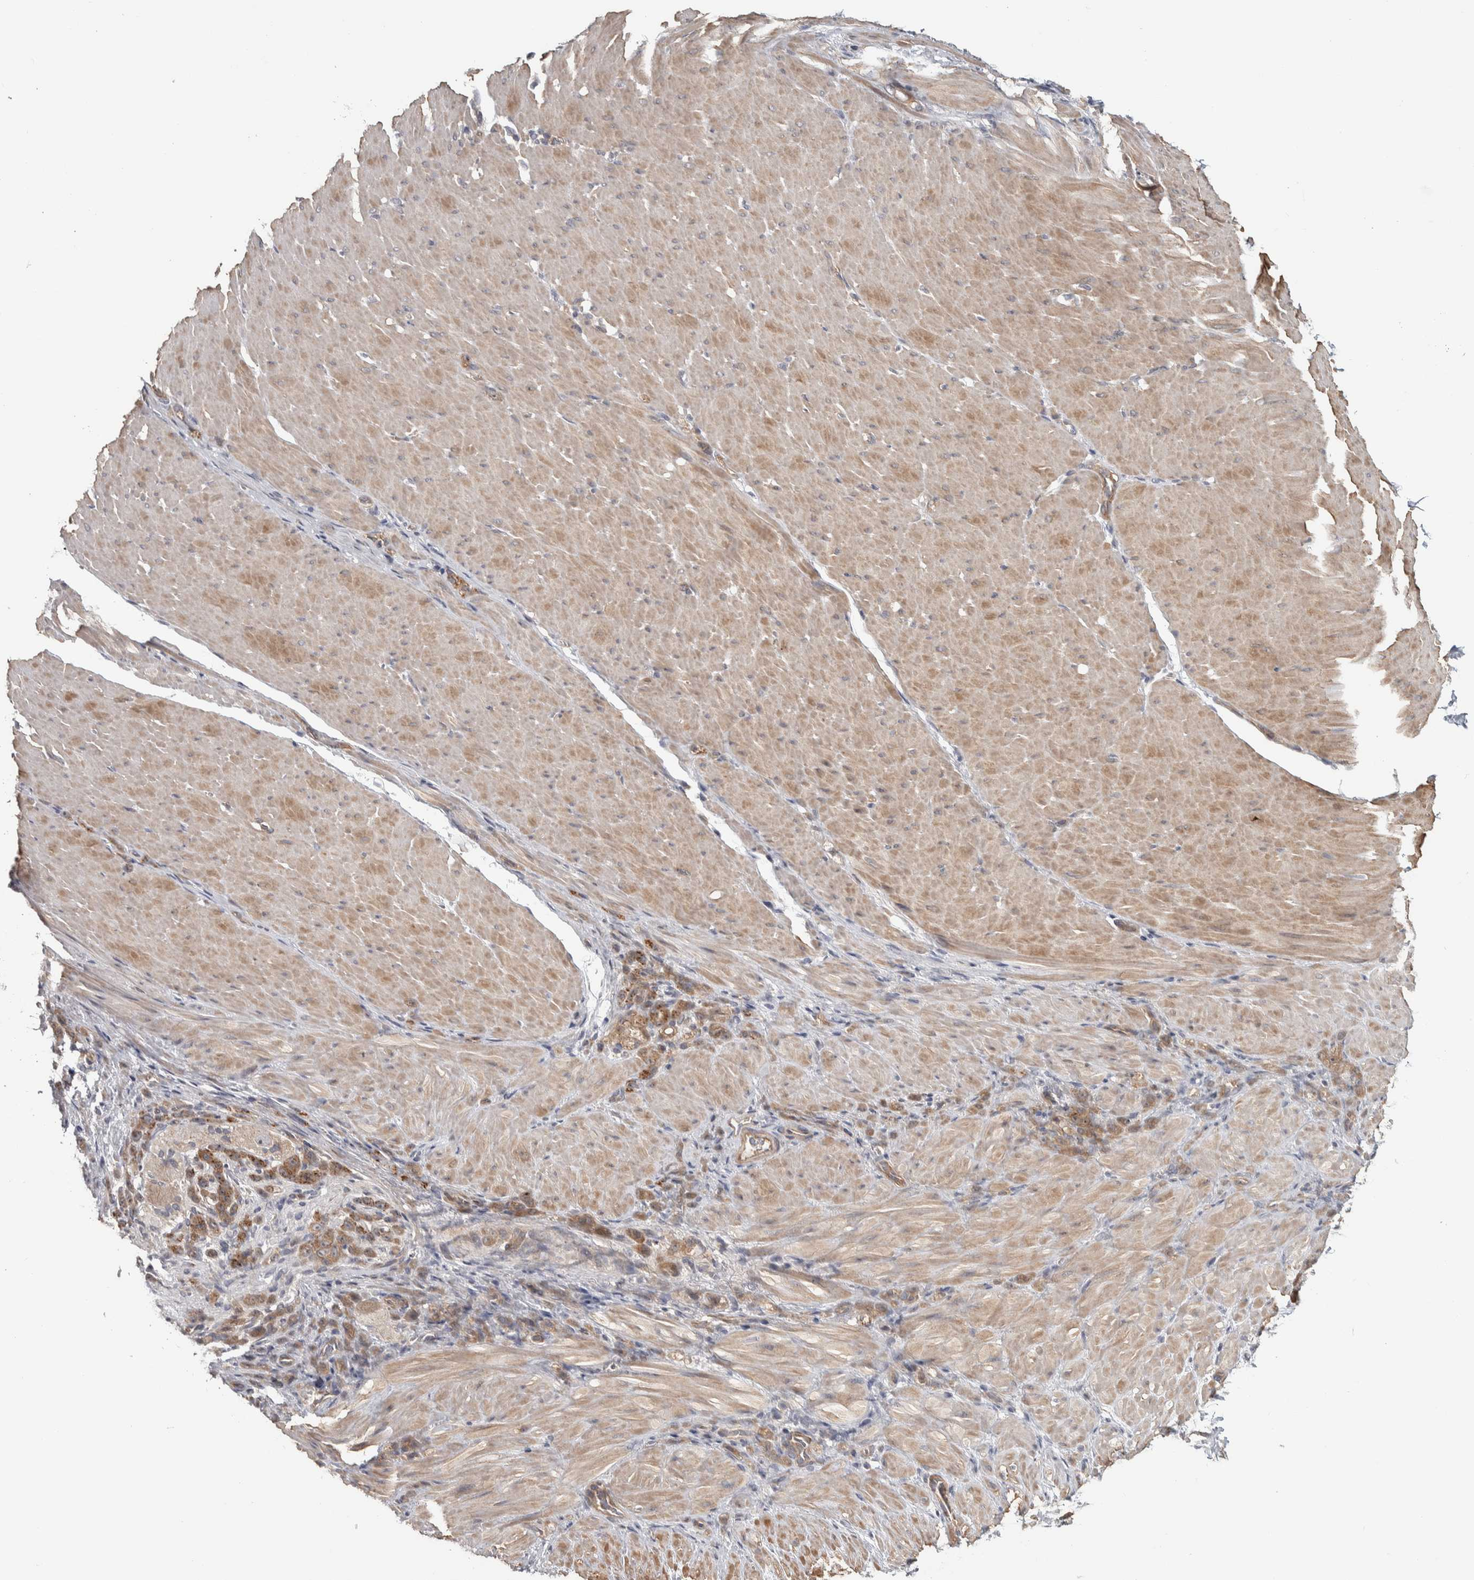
{"staining": {"intensity": "moderate", "quantity": ">75%", "location": "cytoplasmic/membranous"}, "tissue": "stomach cancer", "cell_type": "Tumor cells", "image_type": "cancer", "snomed": [{"axis": "morphology", "description": "Normal tissue, NOS"}, {"axis": "morphology", "description": "Adenocarcinoma, NOS"}, {"axis": "topography", "description": "Stomach"}], "caption": "Immunohistochemical staining of stomach cancer (adenocarcinoma) shows medium levels of moderate cytoplasmic/membranous staining in about >75% of tumor cells.", "gene": "CHMP4C", "patient": {"sex": "male", "age": 82}}